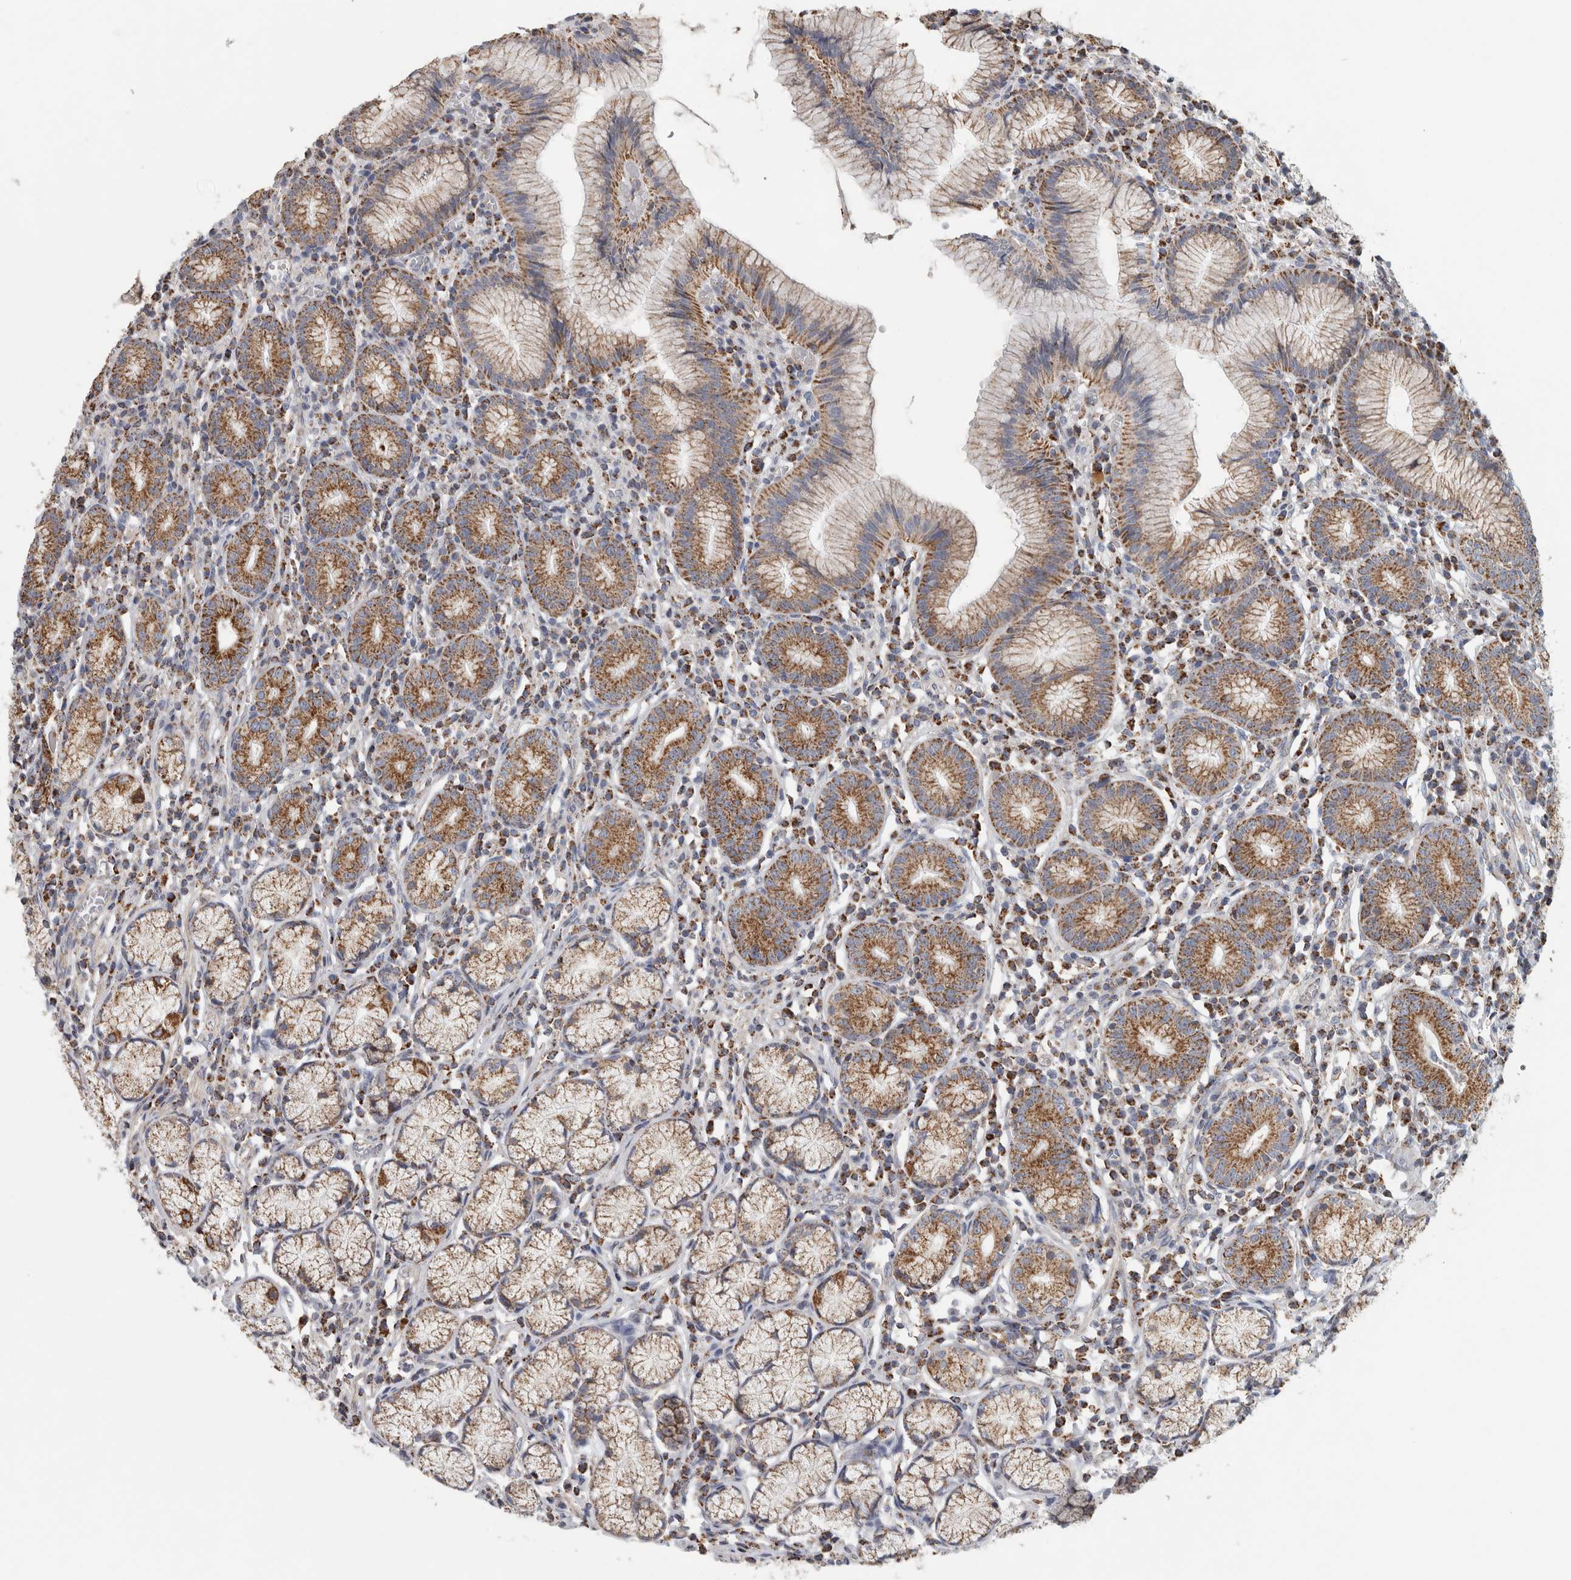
{"staining": {"intensity": "moderate", "quantity": ">75%", "location": "cytoplasmic/membranous"}, "tissue": "stomach", "cell_type": "Glandular cells", "image_type": "normal", "snomed": [{"axis": "morphology", "description": "Normal tissue, NOS"}, {"axis": "topography", "description": "Stomach"}], "caption": "A medium amount of moderate cytoplasmic/membranous expression is seen in approximately >75% of glandular cells in benign stomach. Nuclei are stained in blue.", "gene": "ST8SIA1", "patient": {"sex": "male", "age": 55}}